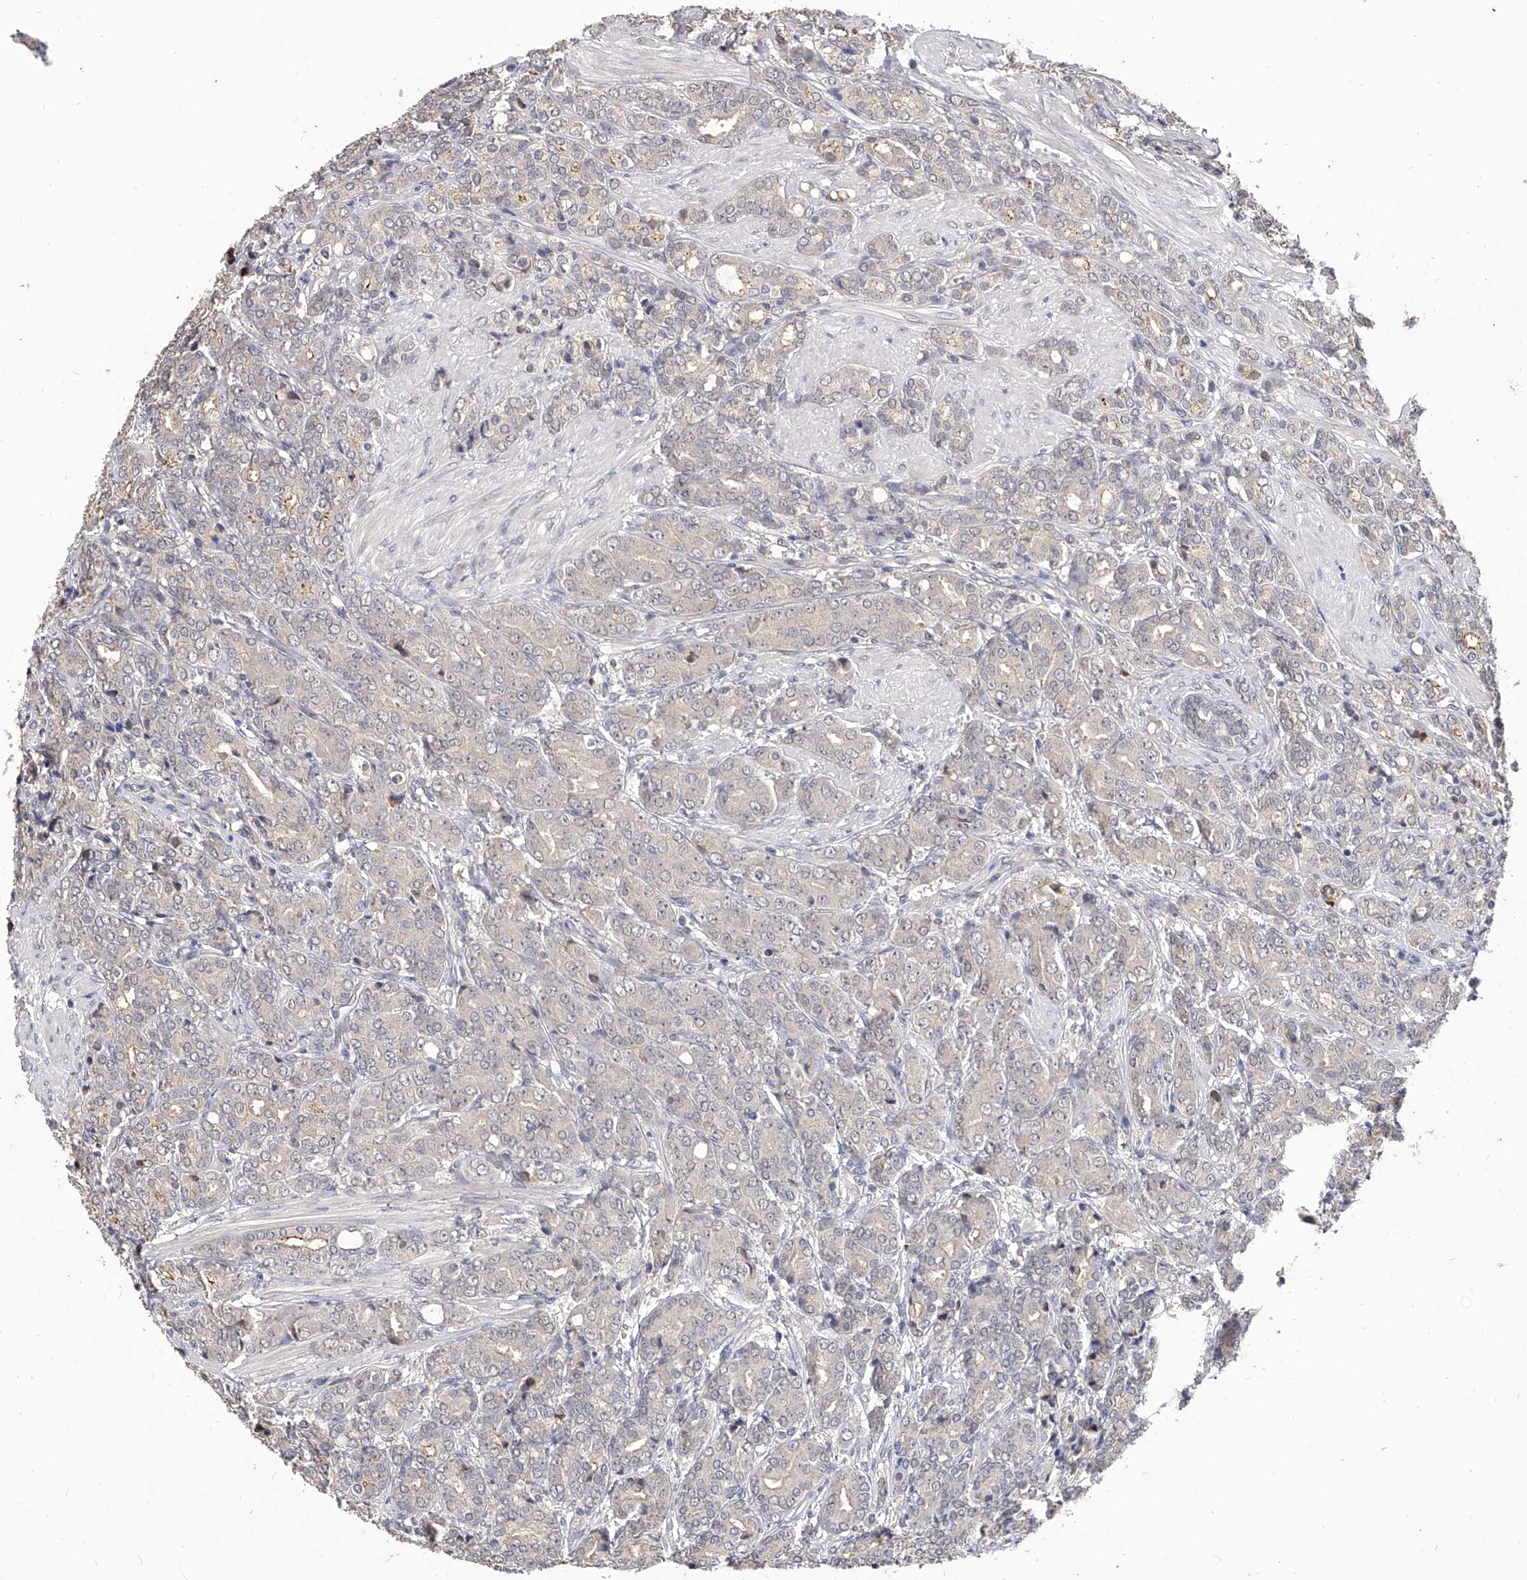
{"staining": {"intensity": "negative", "quantity": "none", "location": "none"}, "tissue": "prostate cancer", "cell_type": "Tumor cells", "image_type": "cancer", "snomed": [{"axis": "morphology", "description": "Adenocarcinoma, High grade"}, {"axis": "topography", "description": "Prostate"}], "caption": "Immunohistochemistry (IHC) micrograph of neoplastic tissue: prostate cancer (adenocarcinoma (high-grade)) stained with DAB exhibits no significant protein expression in tumor cells. (Brightfield microscopy of DAB (3,3'-diaminobenzidine) immunohistochemistry (IHC) at high magnification).", "gene": "CFAP410", "patient": {"sex": "male", "age": 62}}